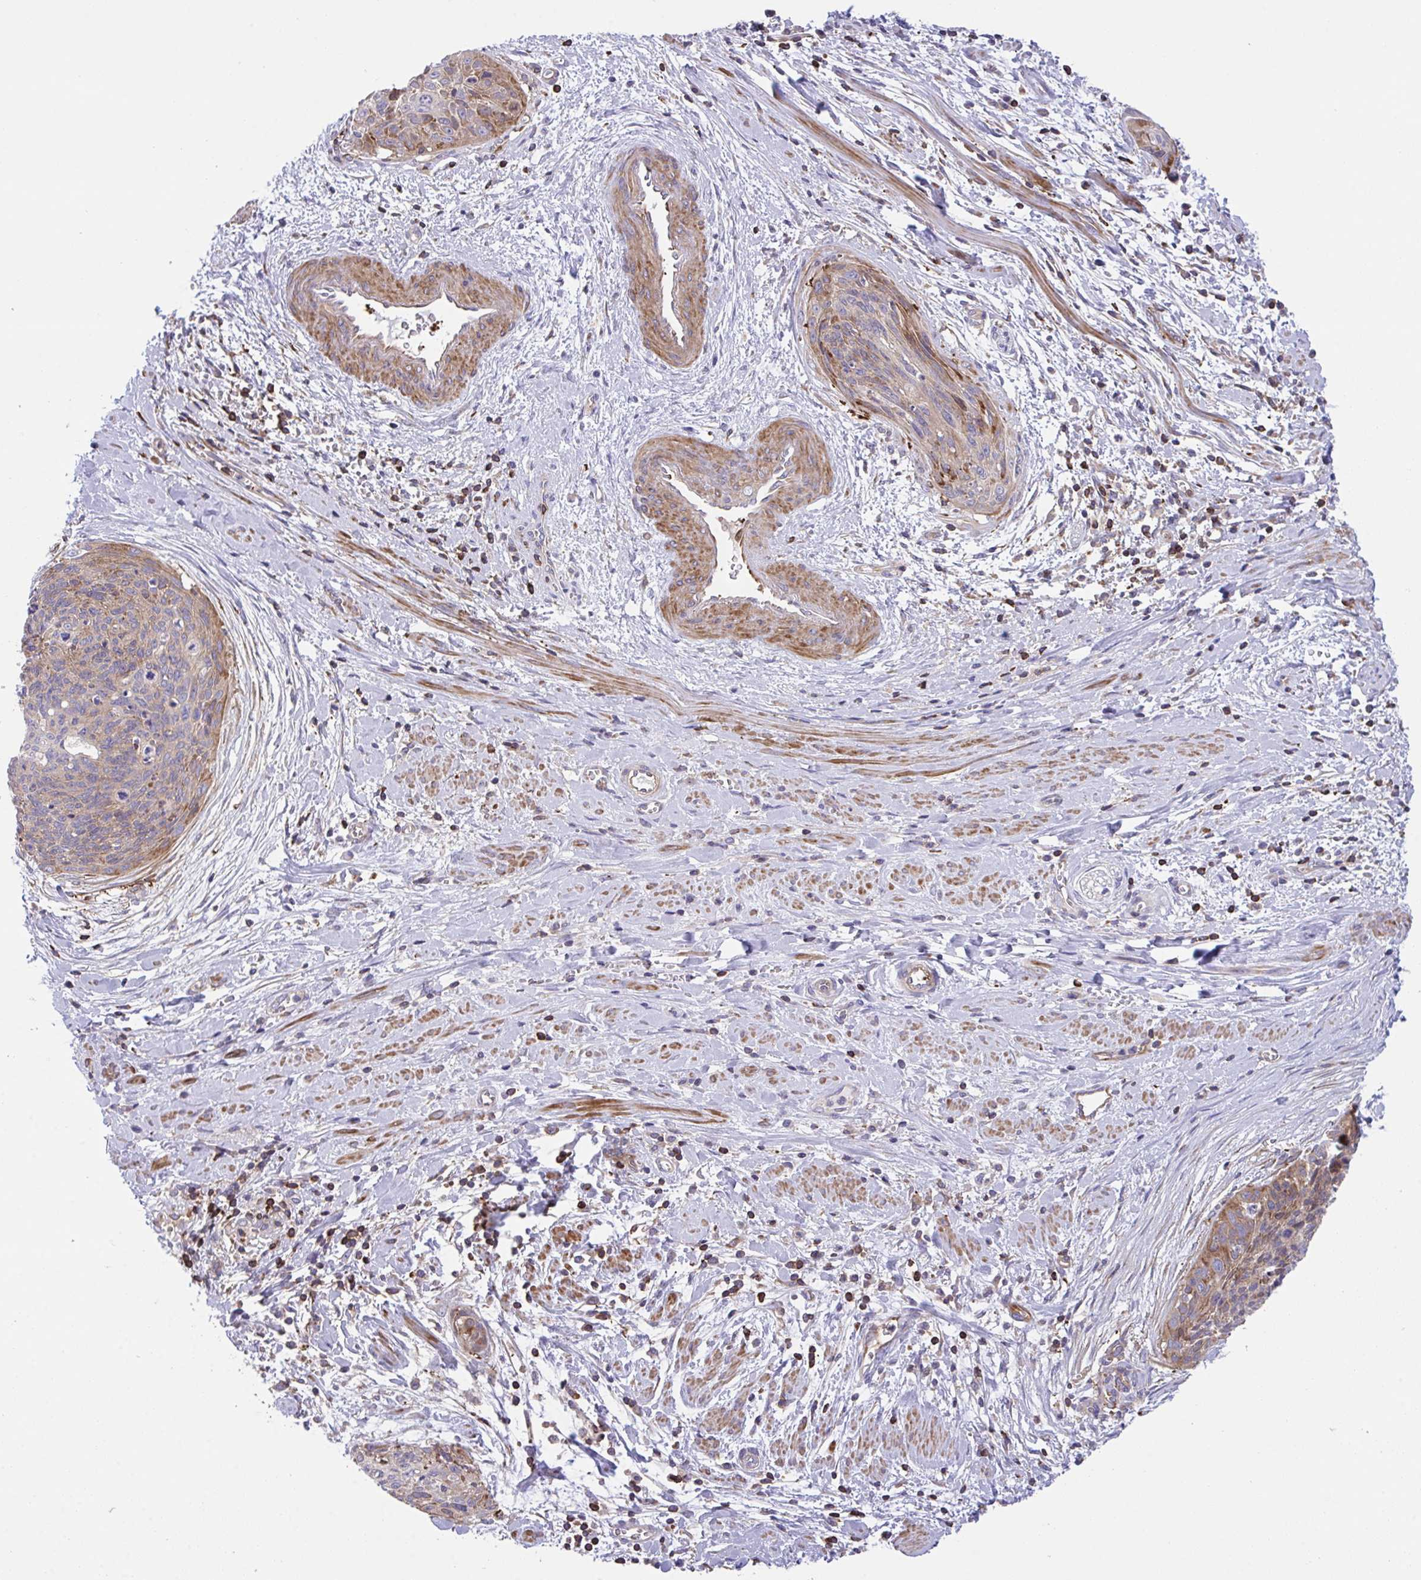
{"staining": {"intensity": "moderate", "quantity": "<25%", "location": "cytoplasmic/membranous"}, "tissue": "cervical cancer", "cell_type": "Tumor cells", "image_type": "cancer", "snomed": [{"axis": "morphology", "description": "Squamous cell carcinoma, NOS"}, {"axis": "topography", "description": "Cervix"}], "caption": "Immunohistochemistry (IHC) staining of cervical cancer, which shows low levels of moderate cytoplasmic/membranous expression in about <25% of tumor cells indicating moderate cytoplasmic/membranous protein staining. The staining was performed using DAB (brown) for protein detection and nuclei were counterstained in hematoxylin (blue).", "gene": "PPIH", "patient": {"sex": "female", "age": 55}}